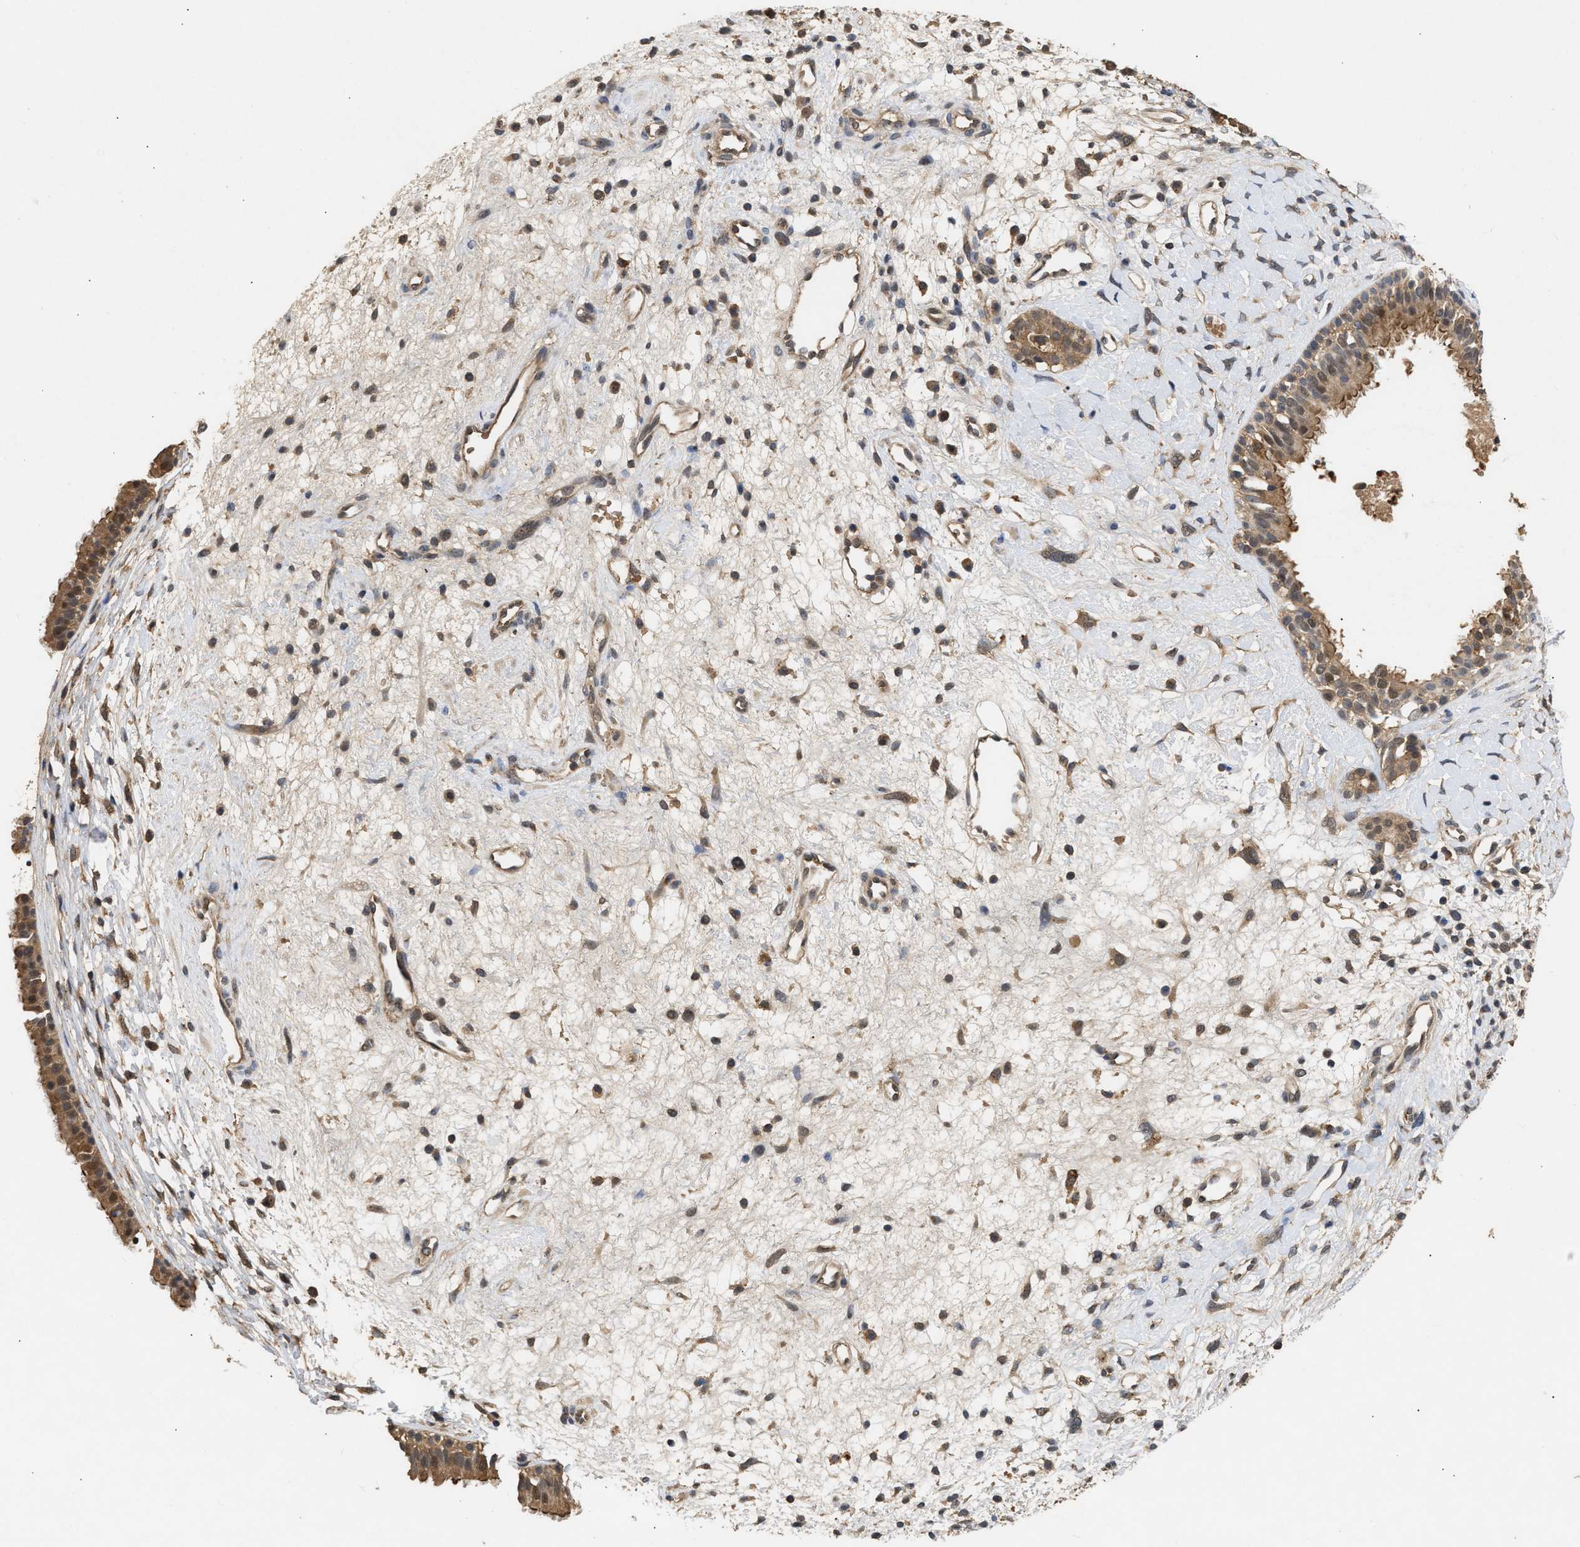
{"staining": {"intensity": "moderate", "quantity": ">75%", "location": "cytoplasmic/membranous,nuclear"}, "tissue": "nasopharynx", "cell_type": "Respiratory epithelial cells", "image_type": "normal", "snomed": [{"axis": "morphology", "description": "Normal tissue, NOS"}, {"axis": "topography", "description": "Nasopharynx"}], "caption": "Immunohistochemical staining of benign nasopharynx shows >75% levels of moderate cytoplasmic/membranous,nuclear protein staining in approximately >75% of respiratory epithelial cells.", "gene": "FITM1", "patient": {"sex": "male", "age": 22}}